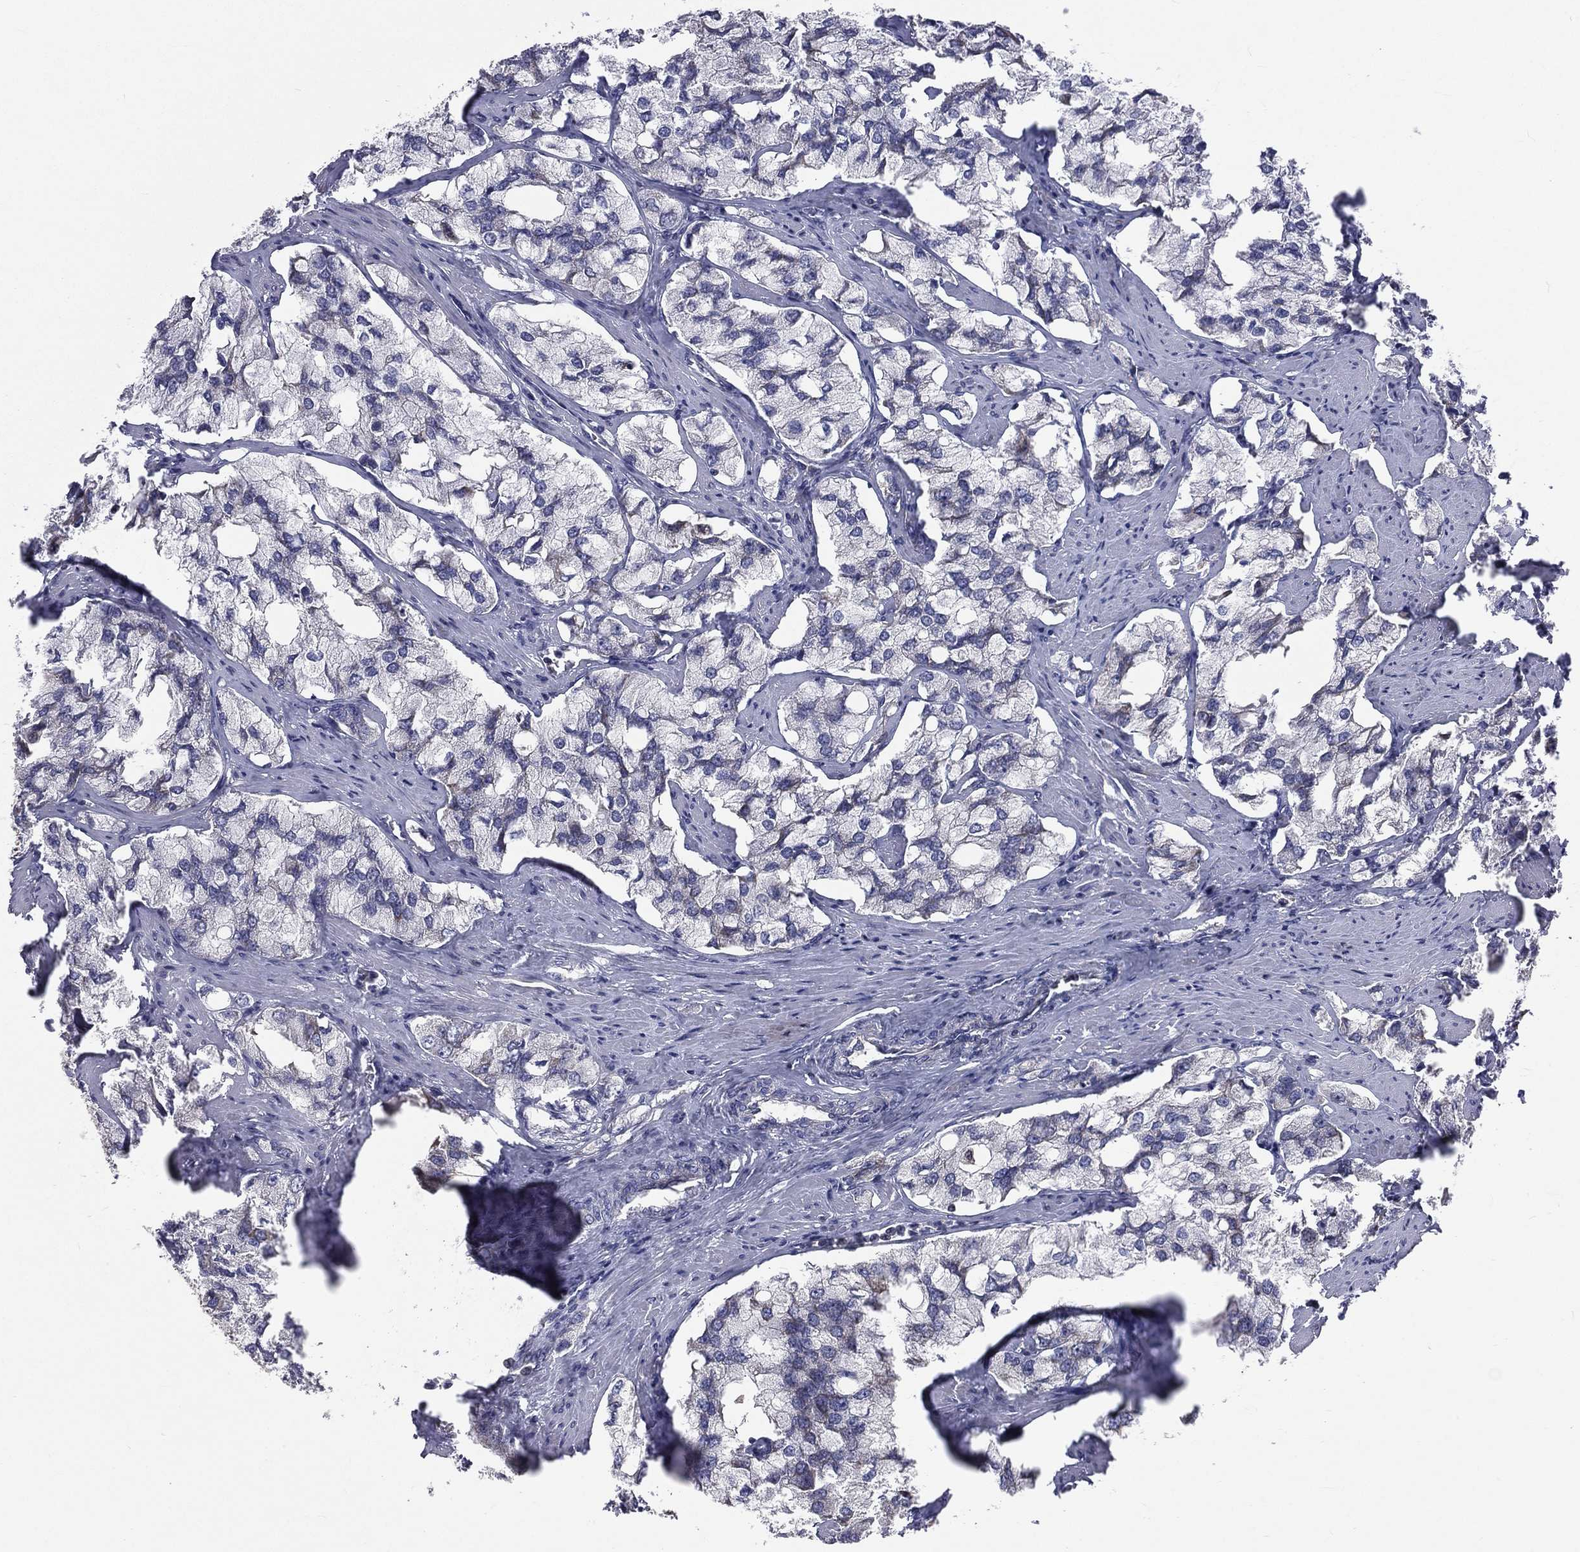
{"staining": {"intensity": "moderate", "quantity": "25%-75%", "location": "cytoplasmic/membranous"}, "tissue": "prostate cancer", "cell_type": "Tumor cells", "image_type": "cancer", "snomed": [{"axis": "morphology", "description": "Adenocarcinoma, NOS"}, {"axis": "topography", "description": "Prostate and seminal vesicle, NOS"}, {"axis": "topography", "description": "Prostate"}], "caption": "This is an image of IHC staining of prostate adenocarcinoma, which shows moderate staining in the cytoplasmic/membranous of tumor cells.", "gene": "GPD1", "patient": {"sex": "male", "age": 64}}